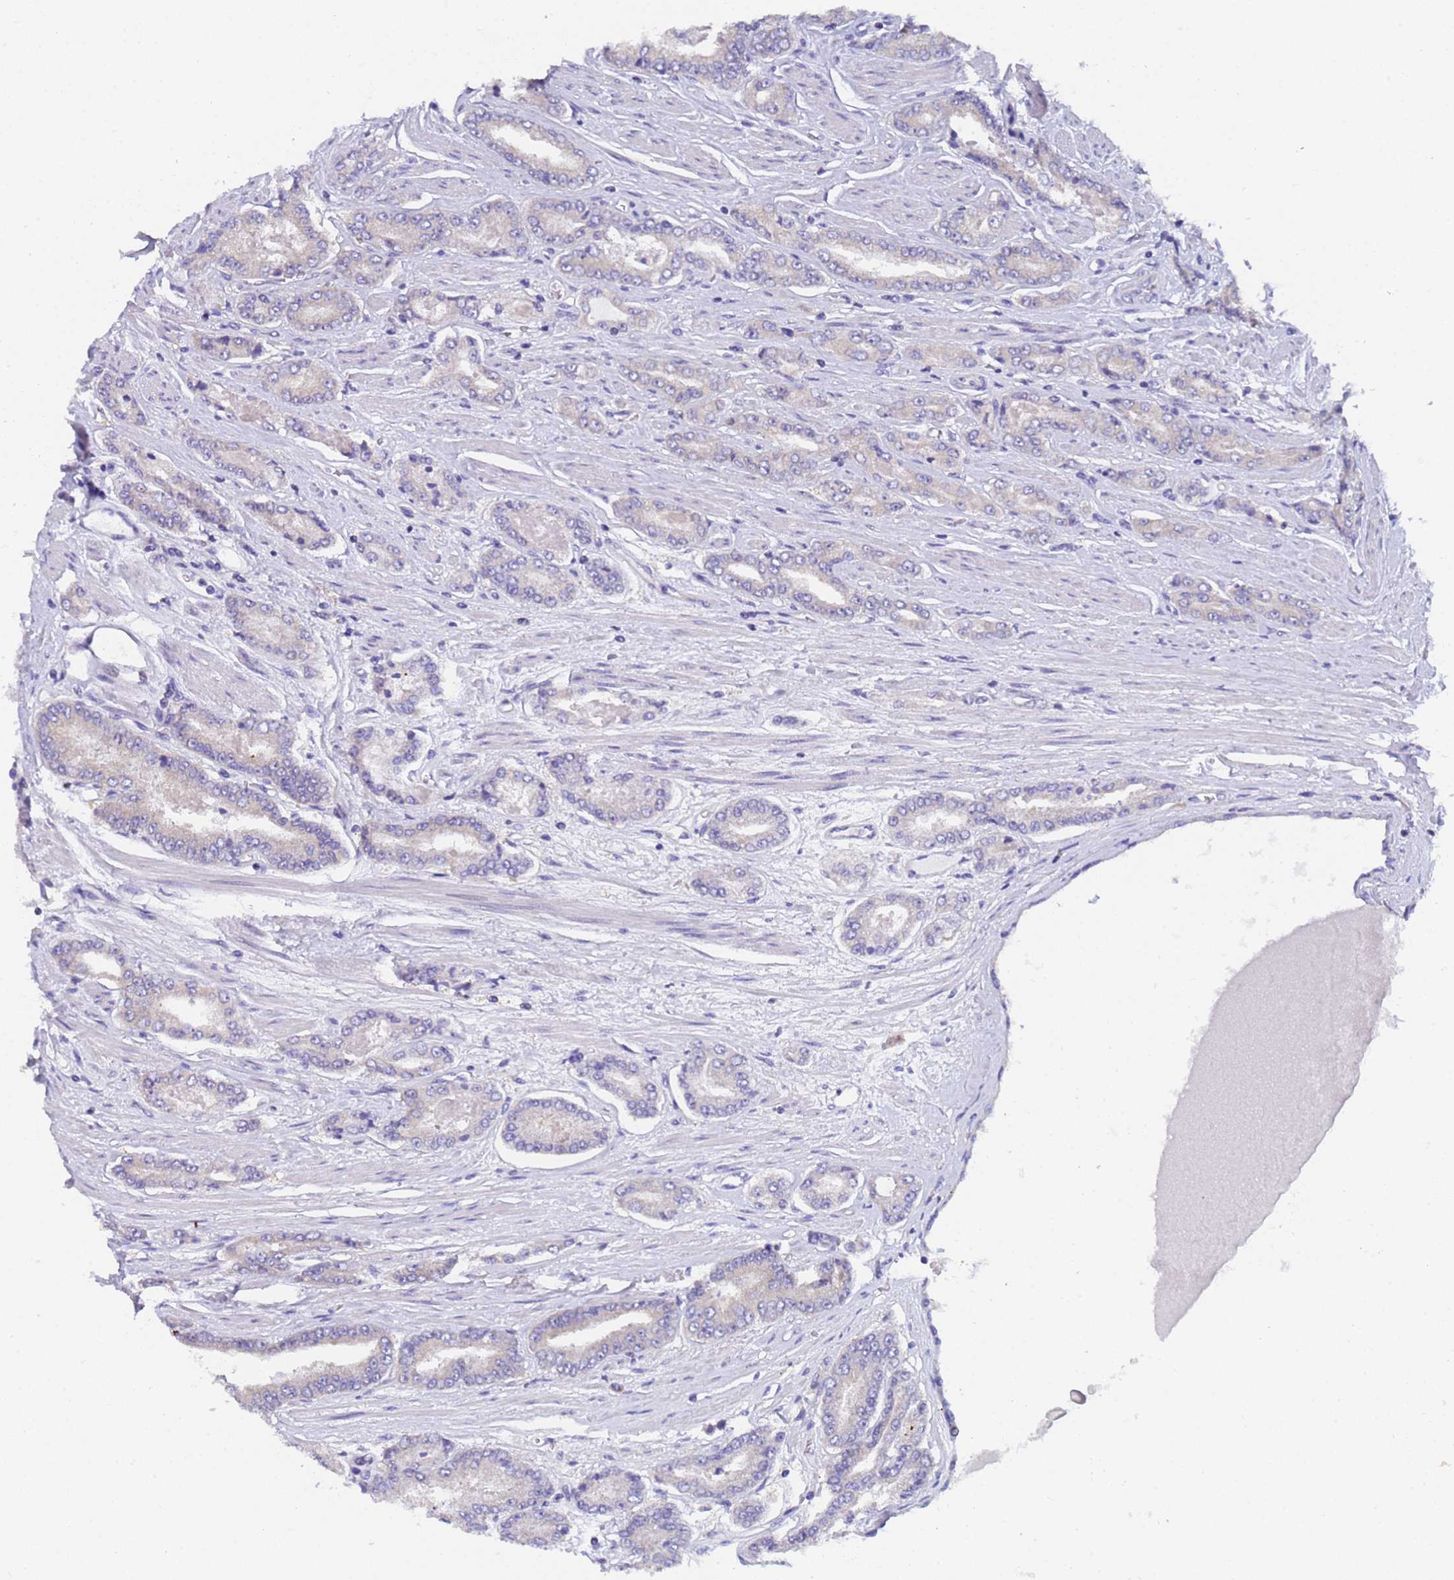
{"staining": {"intensity": "negative", "quantity": "none", "location": "none"}, "tissue": "prostate cancer", "cell_type": "Tumor cells", "image_type": "cancer", "snomed": [{"axis": "morphology", "description": "Adenocarcinoma, High grade"}, {"axis": "topography", "description": "Prostate"}], "caption": "An immunohistochemistry (IHC) photomicrograph of prostate cancer is shown. There is no staining in tumor cells of prostate cancer. The staining is performed using DAB brown chromogen with nuclei counter-stained in using hematoxylin.", "gene": "UBE2O", "patient": {"sex": "male", "age": 74}}